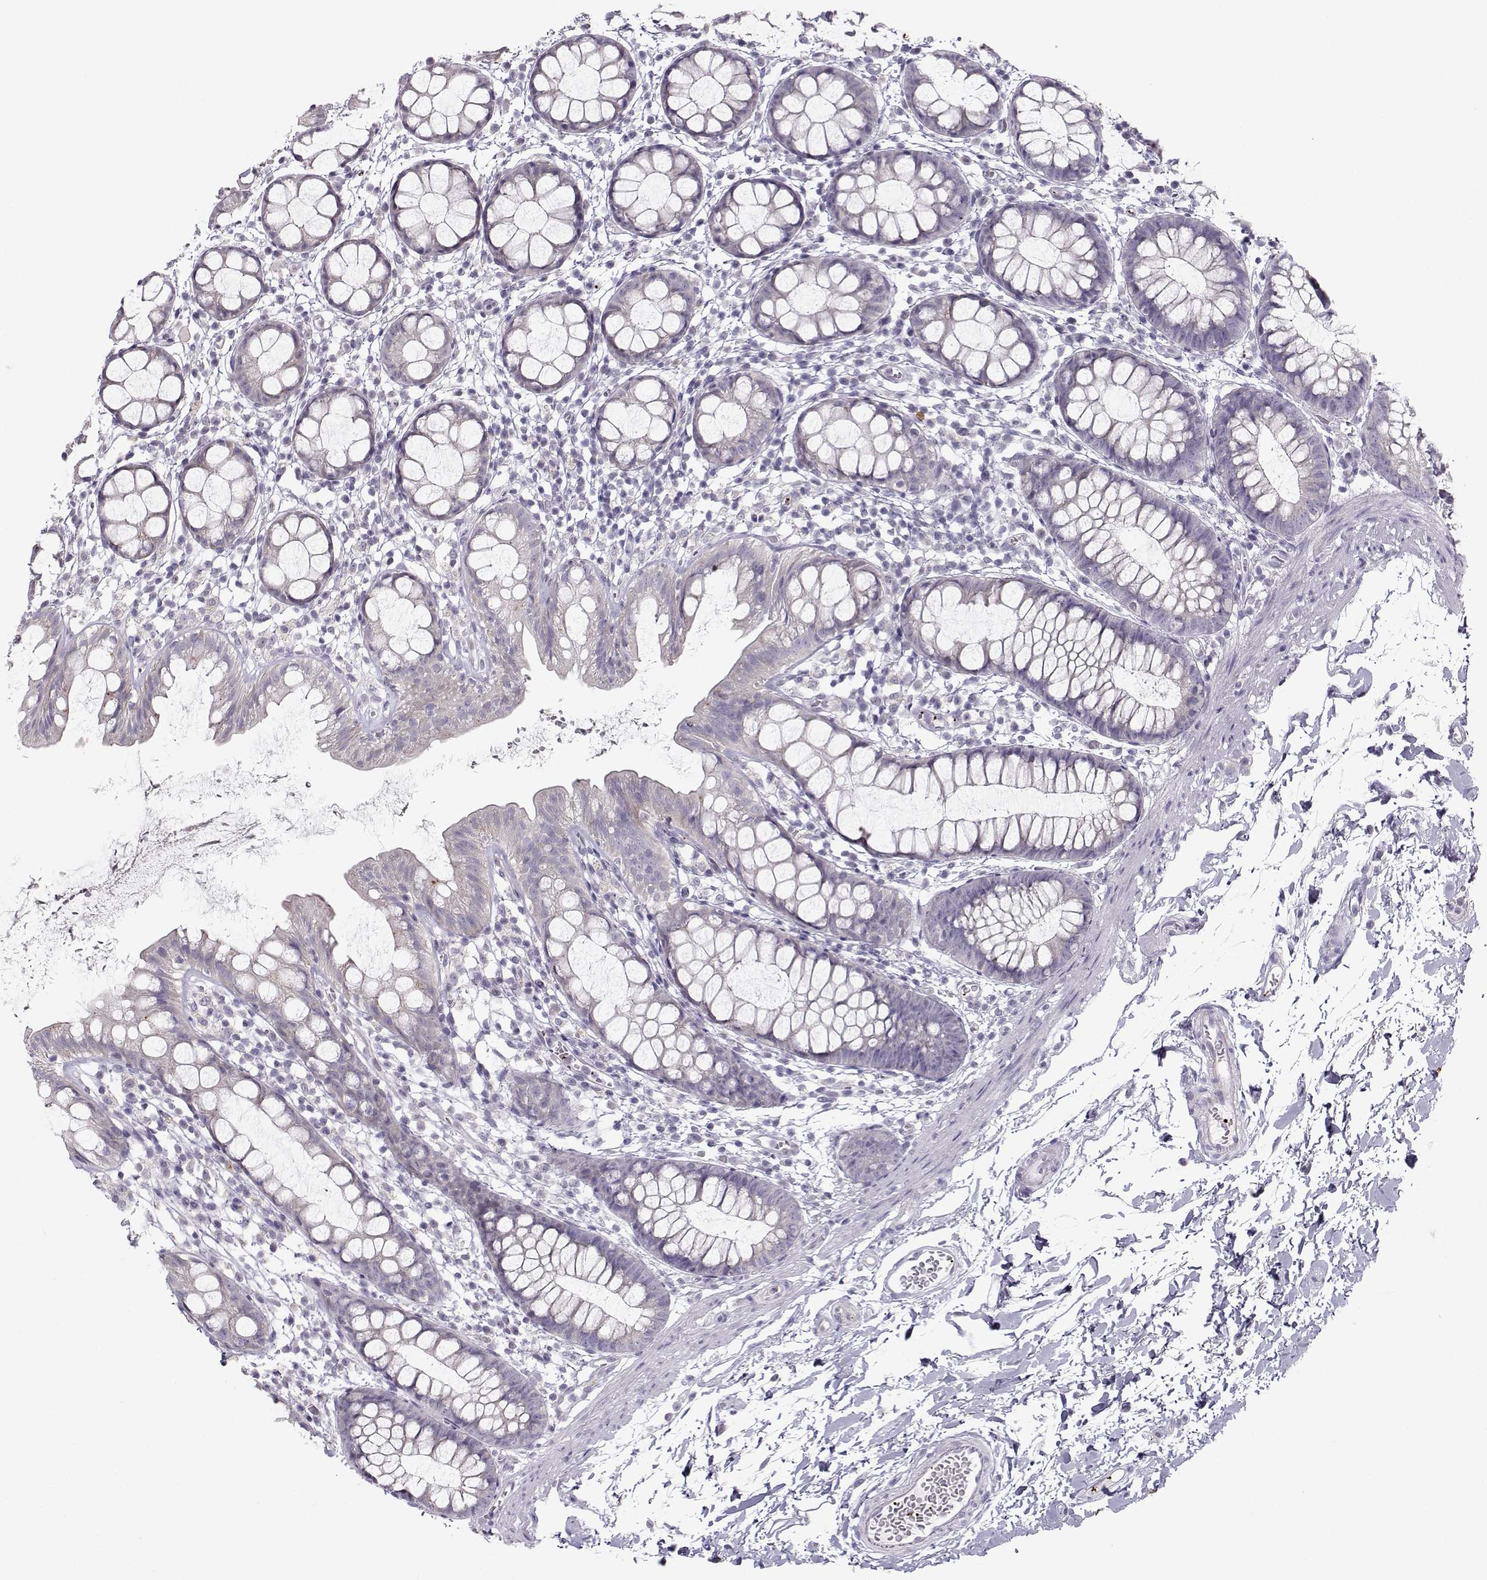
{"staining": {"intensity": "negative", "quantity": "none", "location": "none"}, "tissue": "rectum", "cell_type": "Glandular cells", "image_type": "normal", "snomed": [{"axis": "morphology", "description": "Normal tissue, NOS"}, {"axis": "topography", "description": "Rectum"}], "caption": "High magnification brightfield microscopy of normal rectum stained with DAB (brown) and counterstained with hematoxylin (blue): glandular cells show no significant positivity. The staining was performed using DAB (3,3'-diaminobenzidine) to visualize the protein expression in brown, while the nuclei were stained in blue with hematoxylin (Magnification: 20x).", "gene": "KLF17", "patient": {"sex": "male", "age": 57}}